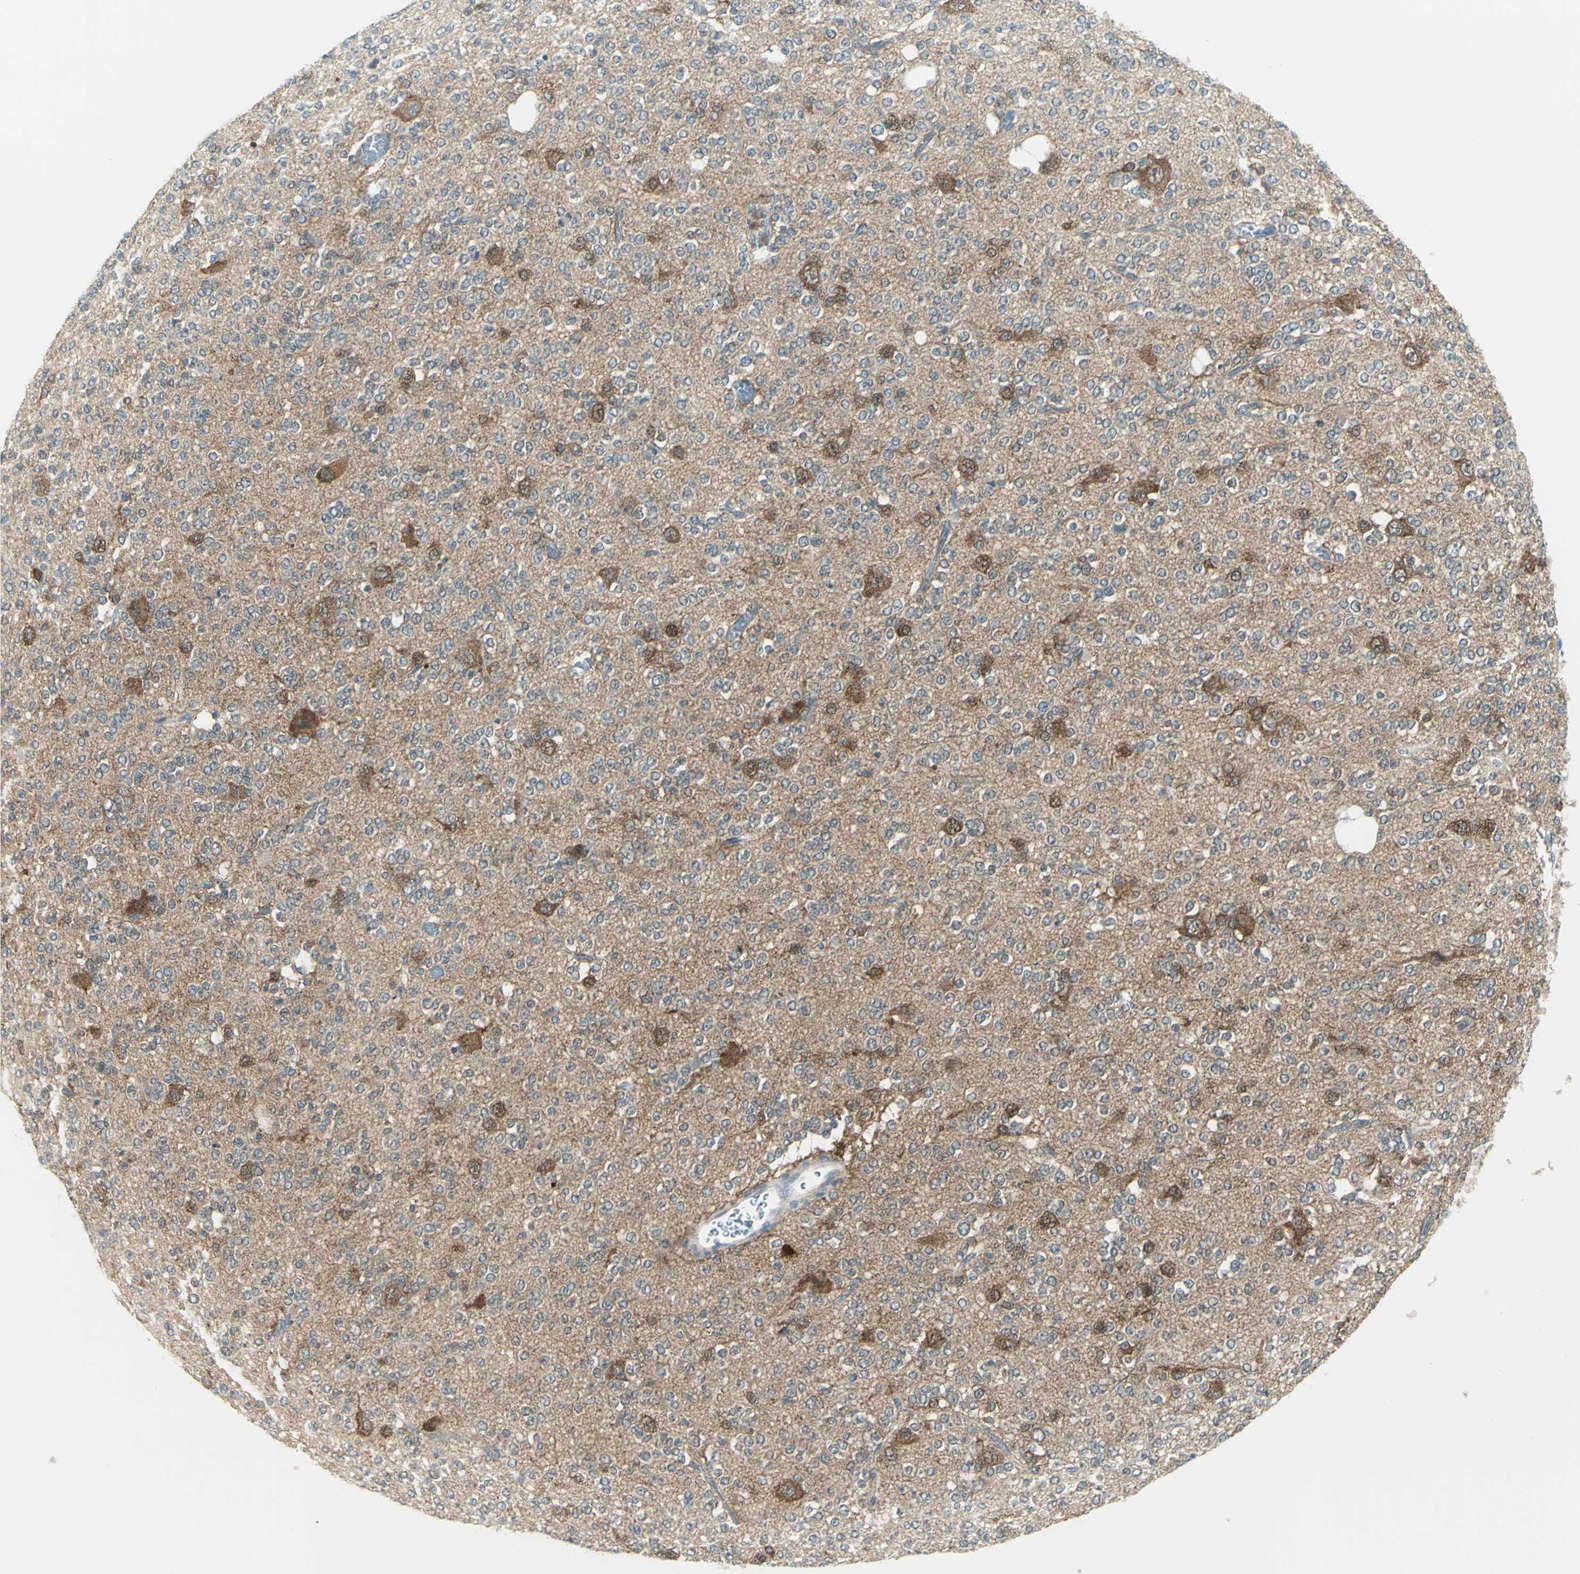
{"staining": {"intensity": "strong", "quantity": "<25%", "location": "cytoplasmic/membranous,nuclear"}, "tissue": "glioma", "cell_type": "Tumor cells", "image_type": "cancer", "snomed": [{"axis": "morphology", "description": "Glioma, malignant, Low grade"}, {"axis": "topography", "description": "Brain"}], "caption": "Glioma stained with a brown dye exhibits strong cytoplasmic/membranous and nuclear positive staining in approximately <25% of tumor cells.", "gene": "ALDOA", "patient": {"sex": "male", "age": 38}}